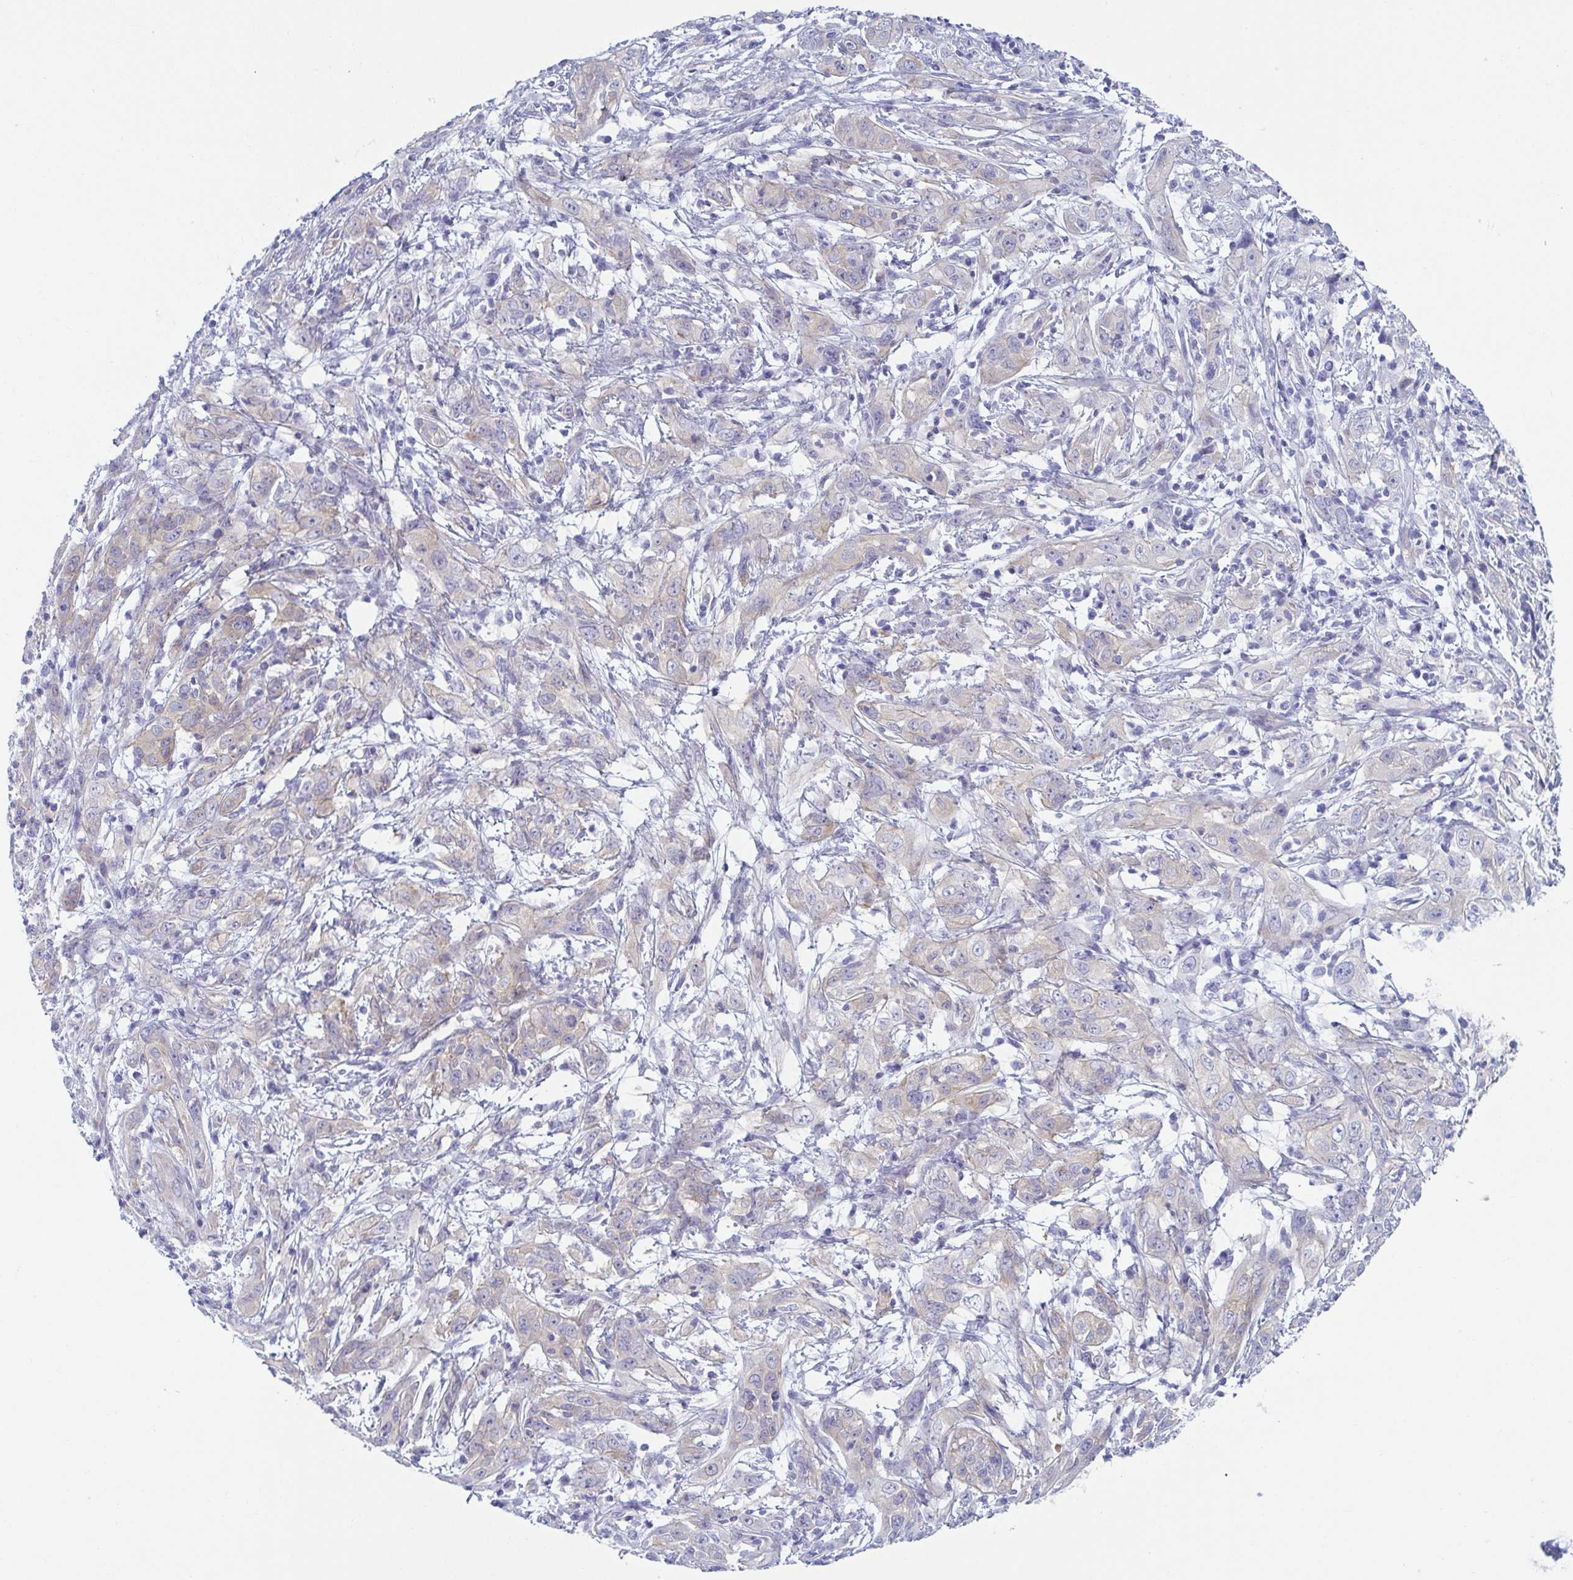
{"staining": {"intensity": "weak", "quantity": "<25%", "location": "cytoplasmic/membranous"}, "tissue": "cervical cancer", "cell_type": "Tumor cells", "image_type": "cancer", "snomed": [{"axis": "morphology", "description": "Adenocarcinoma, NOS"}, {"axis": "topography", "description": "Cervix"}], "caption": "The IHC histopathology image has no significant staining in tumor cells of cervical cancer tissue.", "gene": "DYNC1I1", "patient": {"sex": "female", "age": 40}}